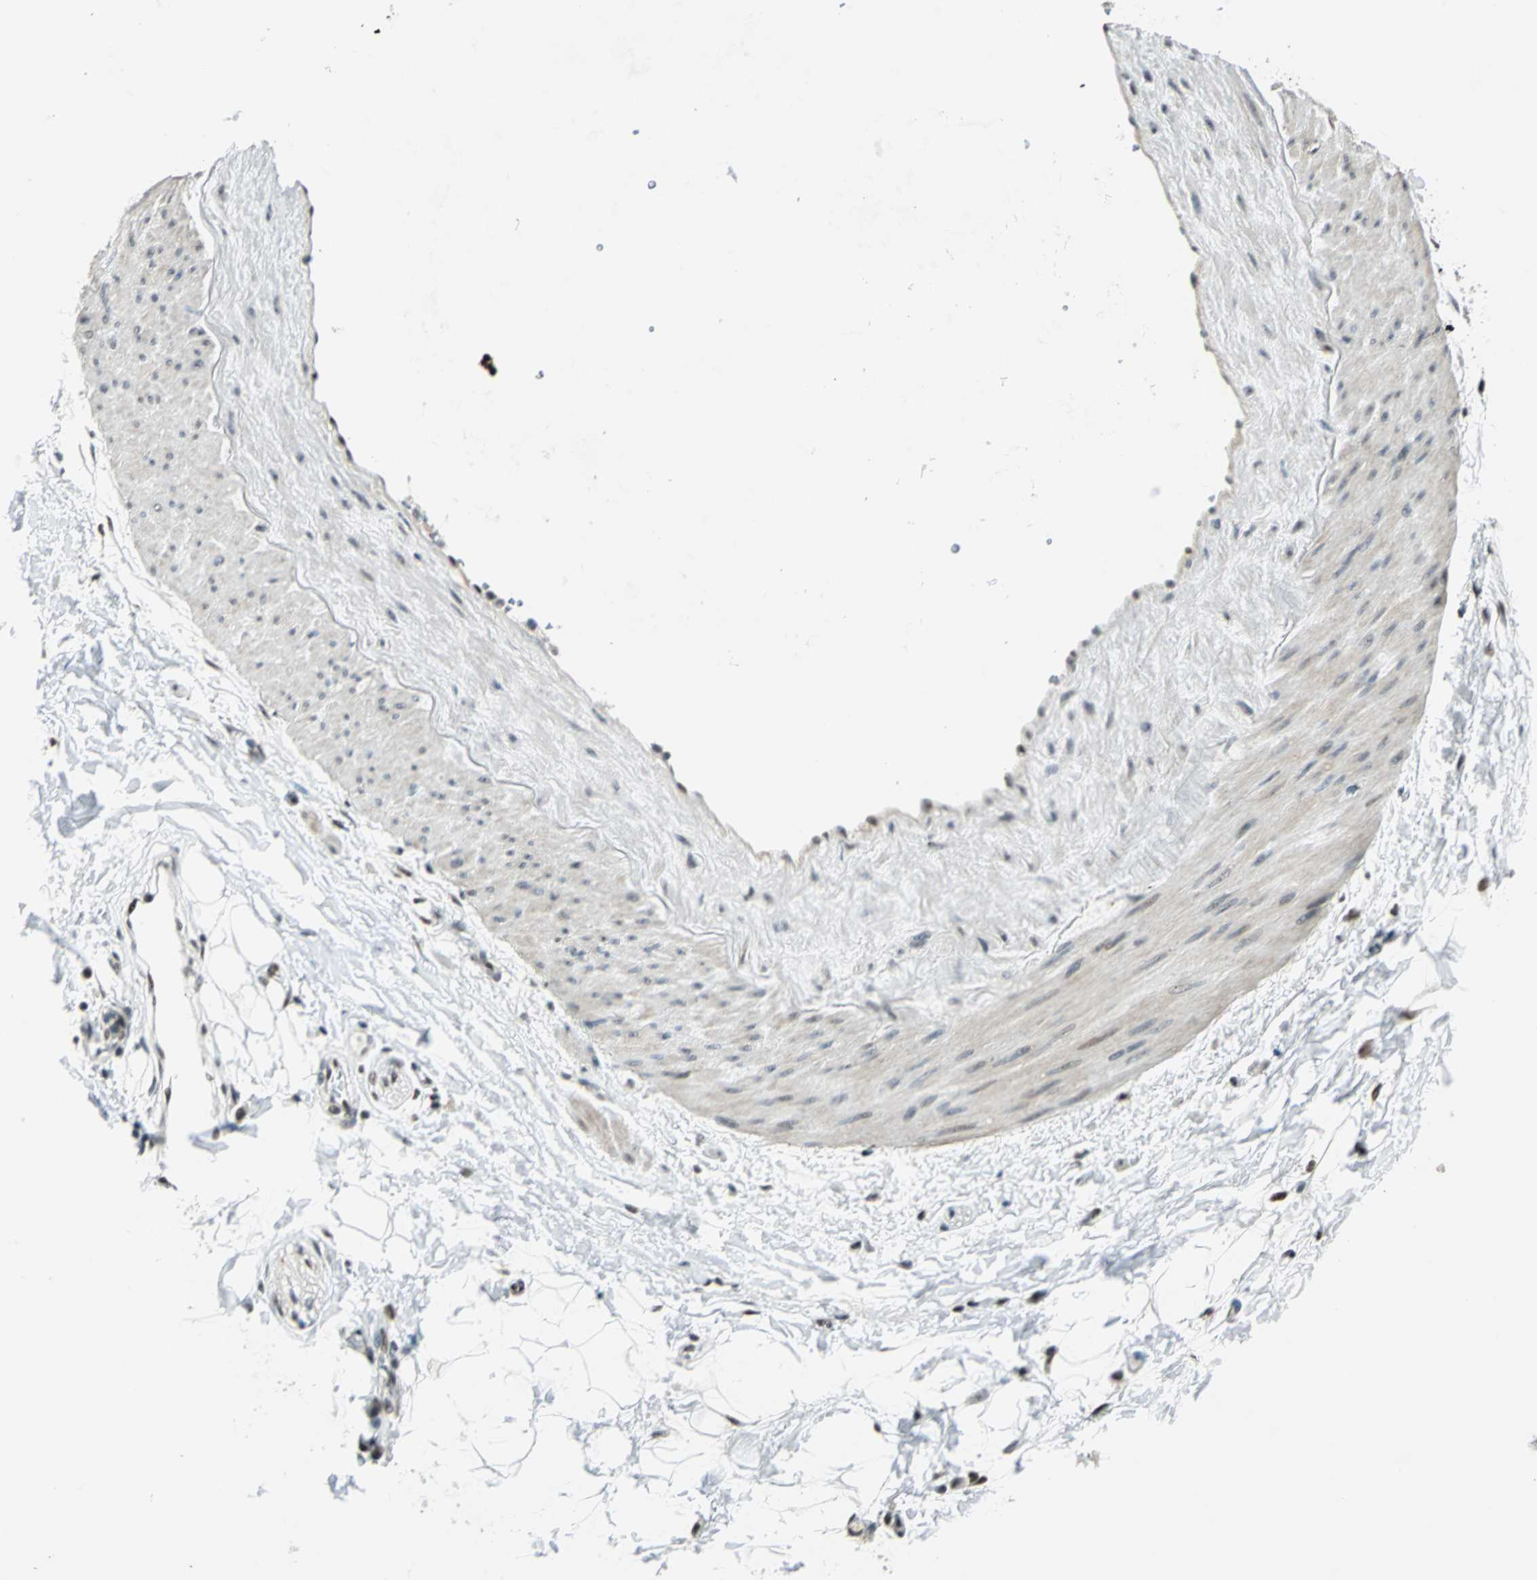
{"staining": {"intensity": "strong", "quantity": ">75%", "location": "nuclear"}, "tissue": "adipose tissue", "cell_type": "Adipocytes", "image_type": "normal", "snomed": [{"axis": "morphology", "description": "Normal tissue, NOS"}, {"axis": "morphology", "description": "Urothelial carcinoma, High grade"}, {"axis": "topography", "description": "Vascular tissue"}, {"axis": "topography", "description": "Urinary bladder"}], "caption": "The photomicrograph demonstrates staining of benign adipose tissue, revealing strong nuclear protein positivity (brown color) within adipocytes.", "gene": "KAT6B", "patient": {"sex": "female", "age": 56}}